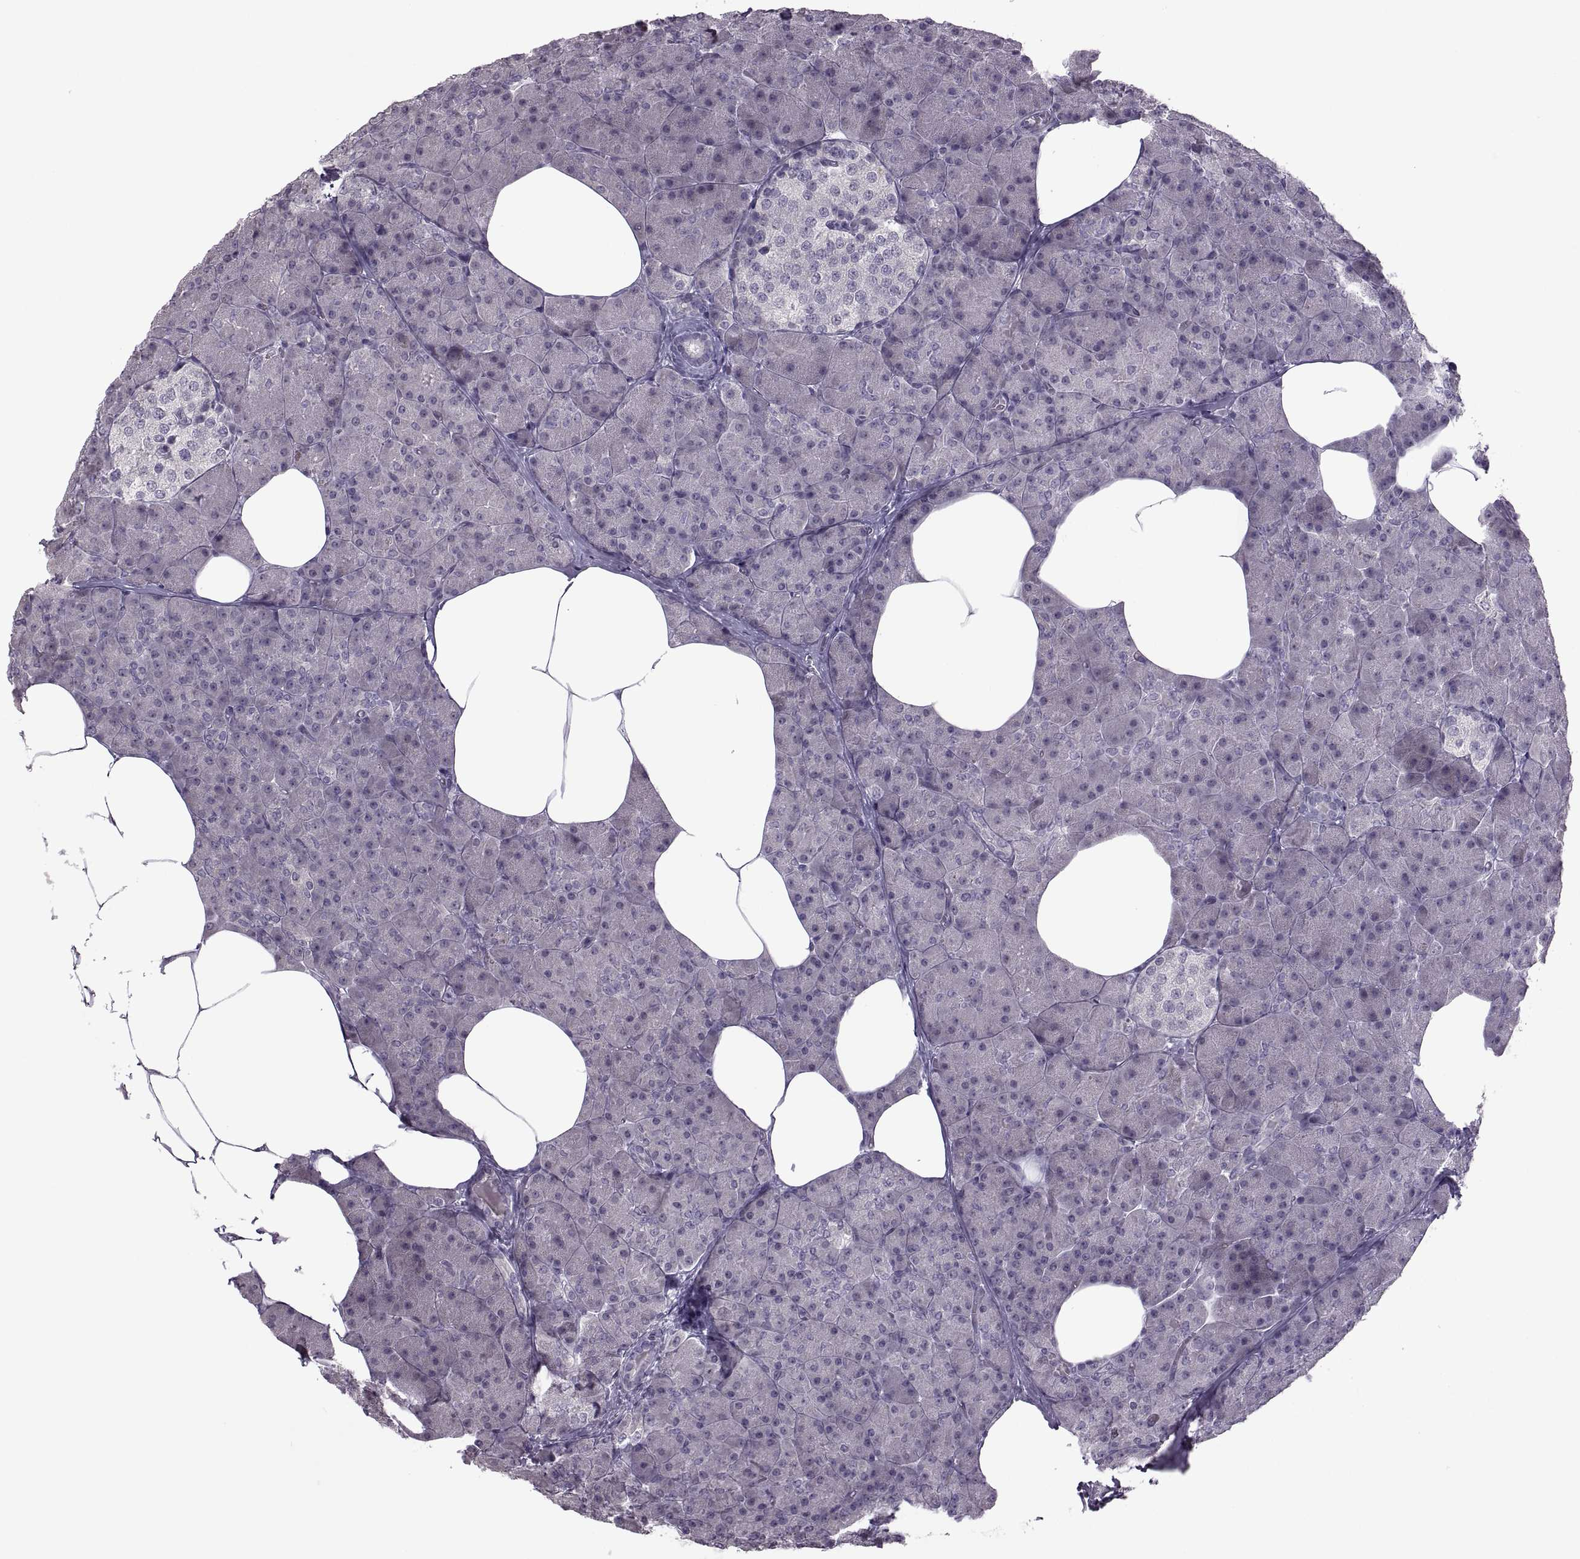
{"staining": {"intensity": "negative", "quantity": "none", "location": "none"}, "tissue": "pancreas", "cell_type": "Exocrine glandular cells", "image_type": "normal", "snomed": [{"axis": "morphology", "description": "Normal tissue, NOS"}, {"axis": "topography", "description": "Pancreas"}], "caption": "This histopathology image is of unremarkable pancreas stained with immunohistochemistry to label a protein in brown with the nuclei are counter-stained blue. There is no expression in exocrine glandular cells.", "gene": "MGAT4D", "patient": {"sex": "female", "age": 45}}